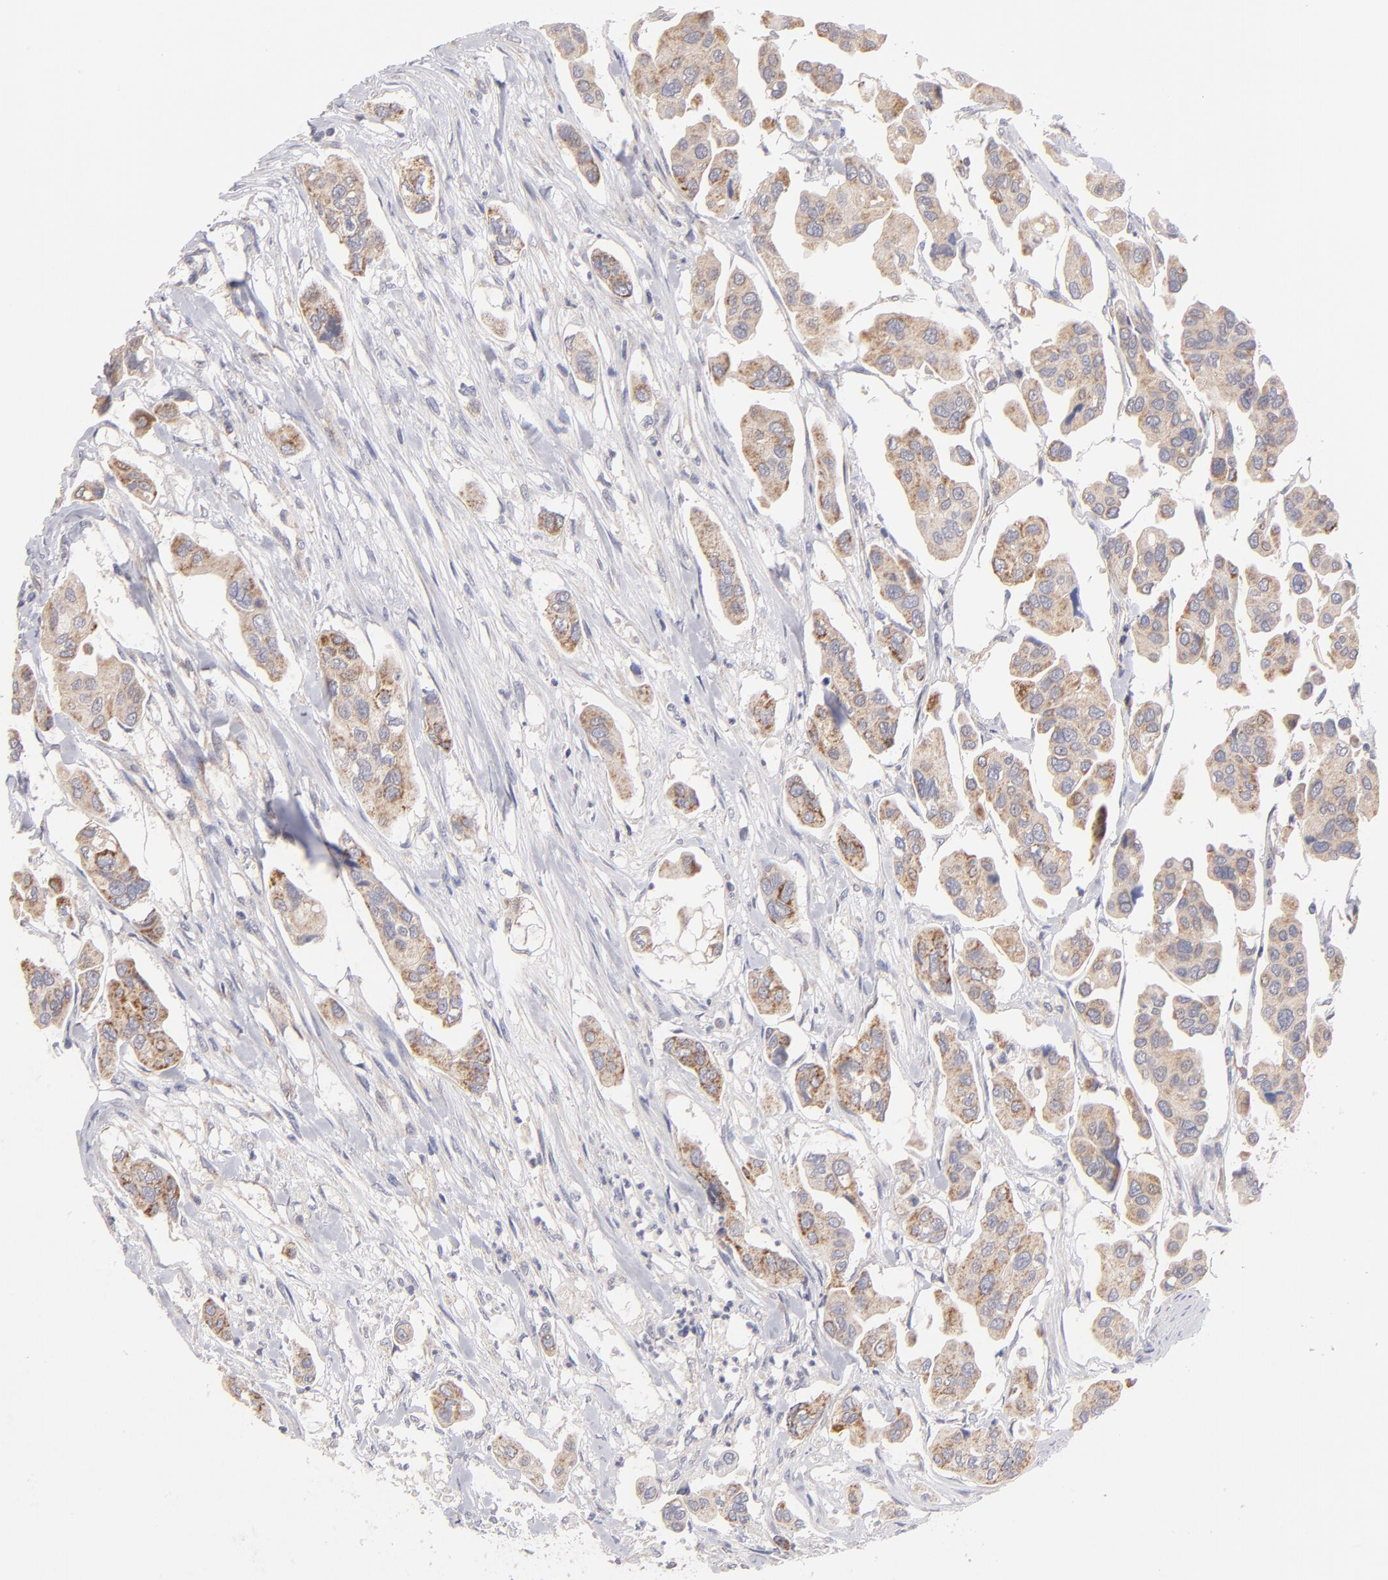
{"staining": {"intensity": "moderate", "quantity": ">75%", "location": "cytoplasmic/membranous"}, "tissue": "urothelial cancer", "cell_type": "Tumor cells", "image_type": "cancer", "snomed": [{"axis": "morphology", "description": "Adenocarcinoma, NOS"}, {"axis": "topography", "description": "Urinary bladder"}], "caption": "Human adenocarcinoma stained for a protein (brown) exhibits moderate cytoplasmic/membranous positive expression in approximately >75% of tumor cells.", "gene": "HCCS", "patient": {"sex": "male", "age": 61}}